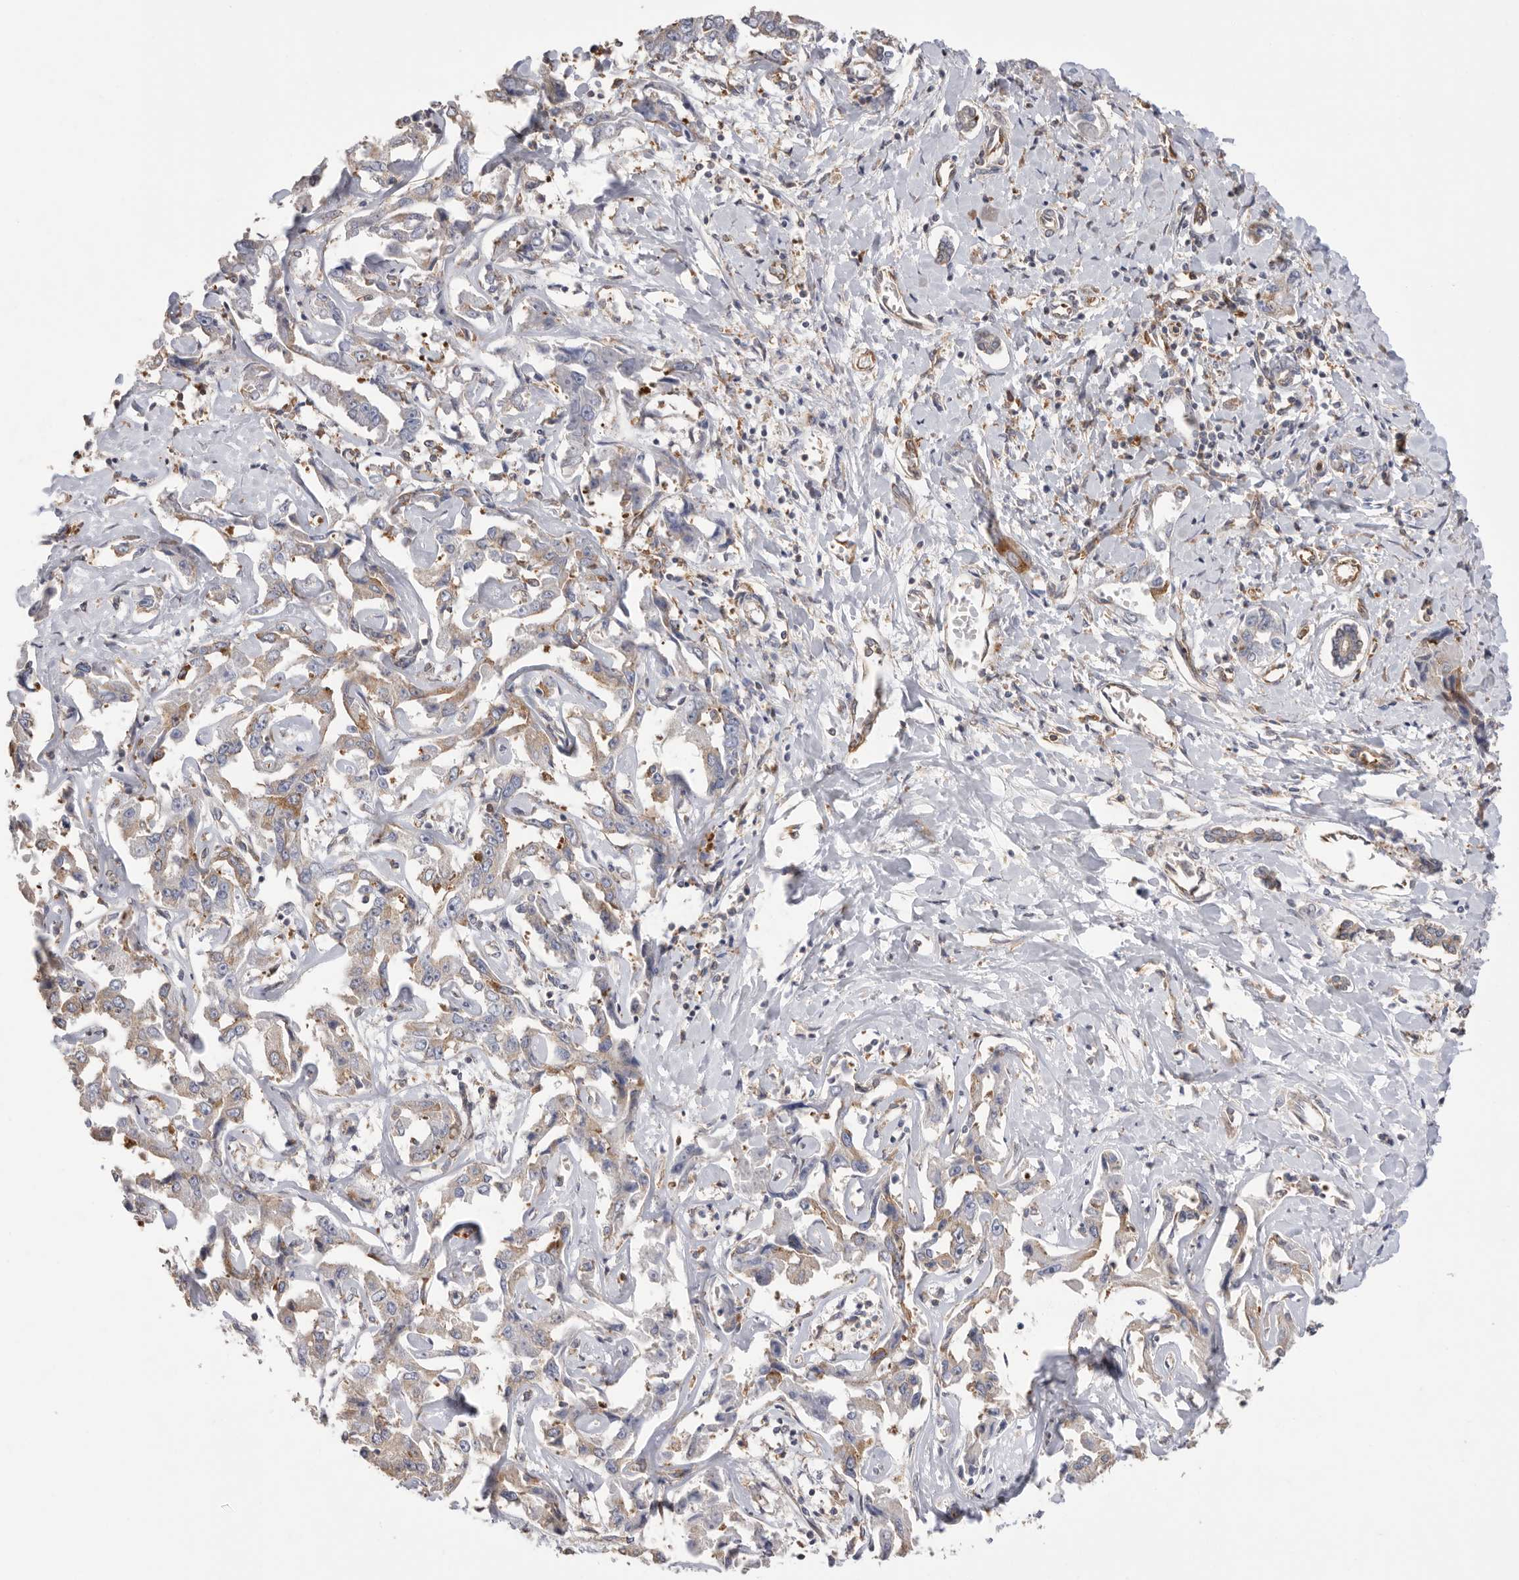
{"staining": {"intensity": "weak", "quantity": ">75%", "location": "cytoplasmic/membranous"}, "tissue": "liver cancer", "cell_type": "Tumor cells", "image_type": "cancer", "snomed": [{"axis": "morphology", "description": "Cholangiocarcinoma"}, {"axis": "topography", "description": "Liver"}], "caption": "A photomicrograph showing weak cytoplasmic/membranous positivity in approximately >75% of tumor cells in liver cancer (cholangiocarcinoma), as visualized by brown immunohistochemical staining.", "gene": "SERBP1", "patient": {"sex": "male", "age": 59}}